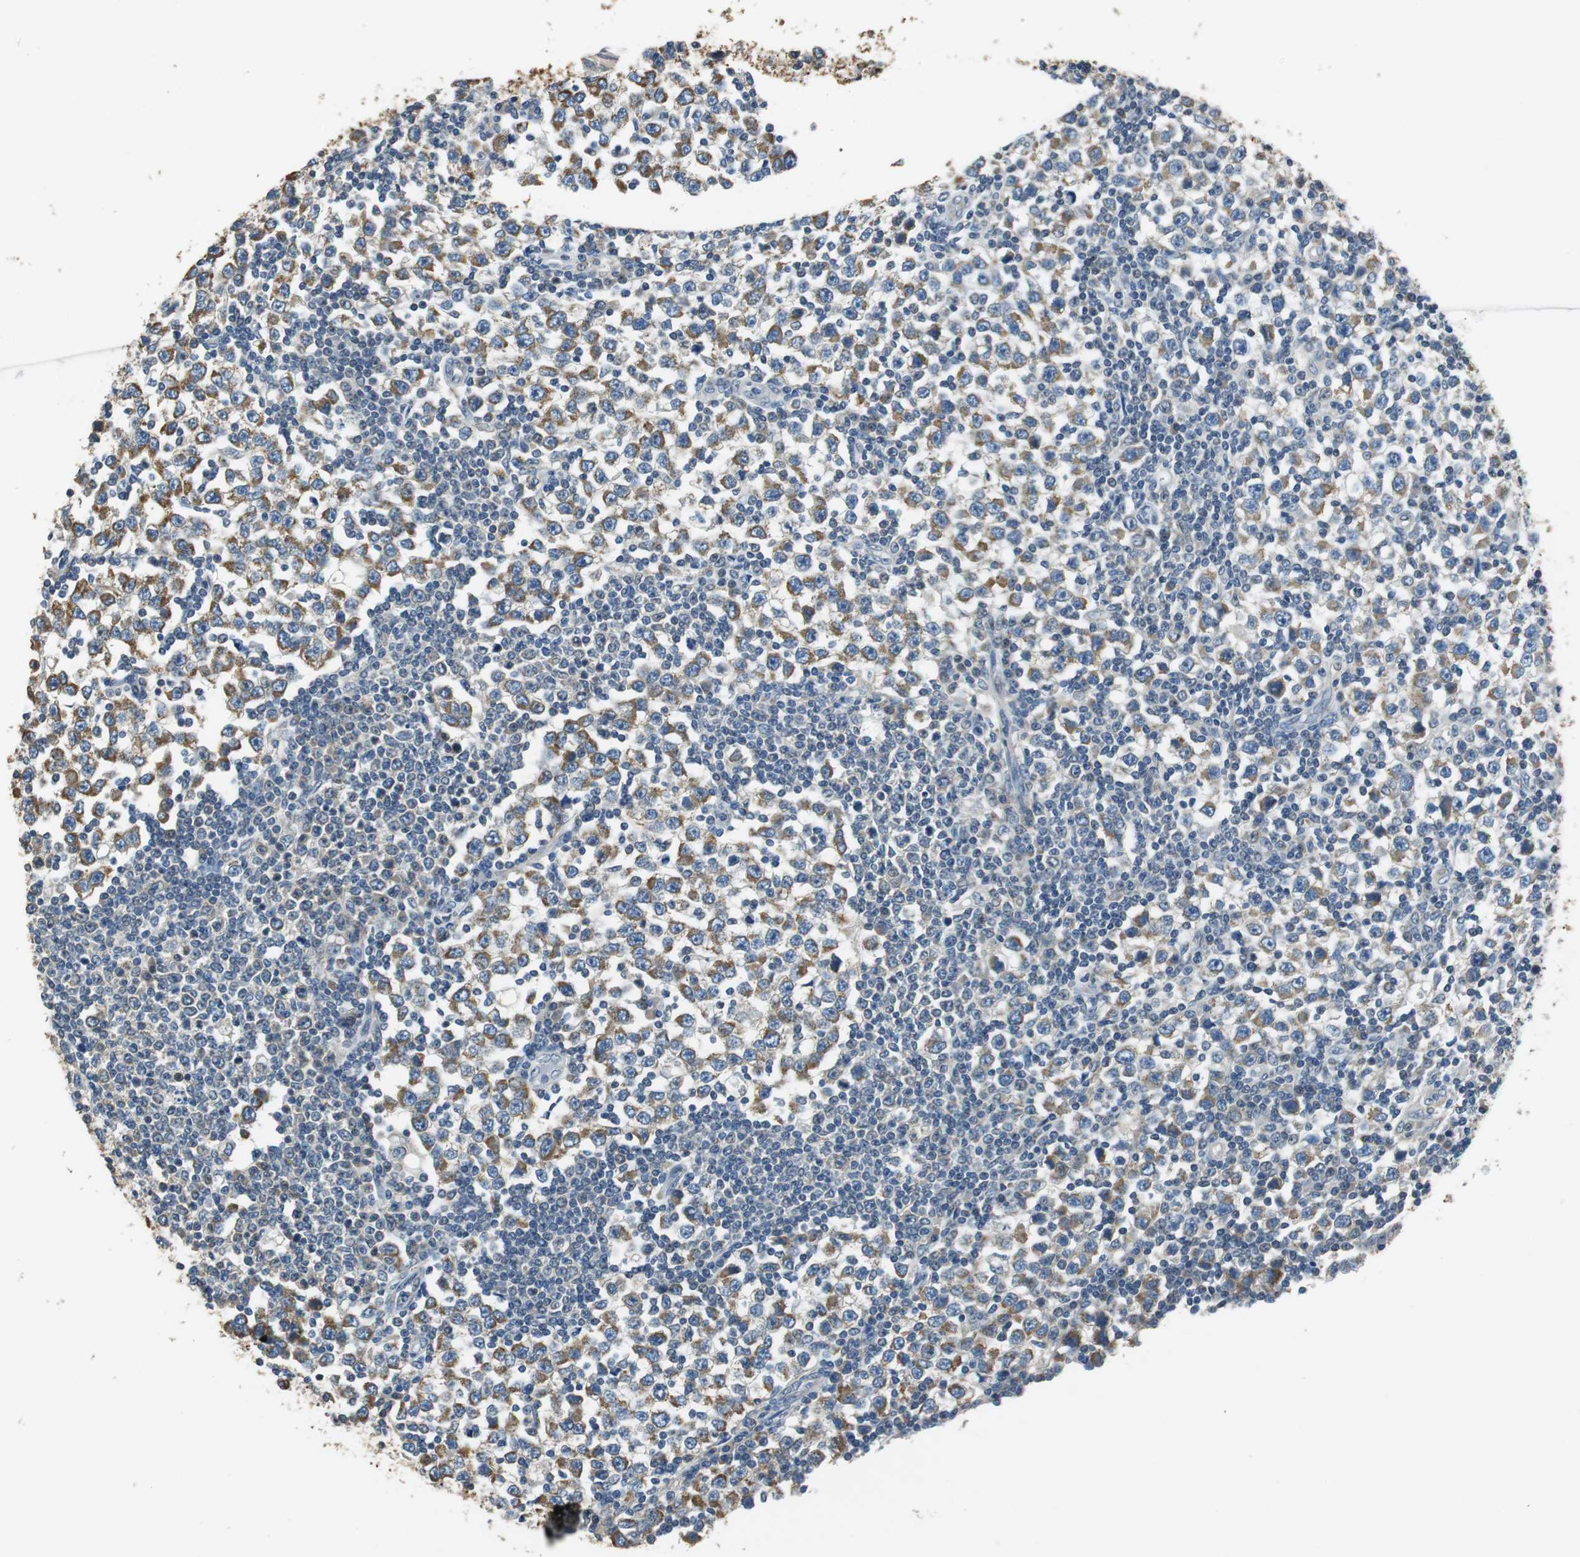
{"staining": {"intensity": "strong", "quantity": "25%-75%", "location": "cytoplasmic/membranous"}, "tissue": "testis cancer", "cell_type": "Tumor cells", "image_type": "cancer", "snomed": [{"axis": "morphology", "description": "Seminoma, NOS"}, {"axis": "topography", "description": "Testis"}], "caption": "High-power microscopy captured an immunohistochemistry (IHC) histopathology image of seminoma (testis), revealing strong cytoplasmic/membranous expression in approximately 25%-75% of tumor cells. The staining is performed using DAB brown chromogen to label protein expression. The nuclei are counter-stained blue using hematoxylin.", "gene": "ALDH4A1", "patient": {"sex": "male", "age": 65}}